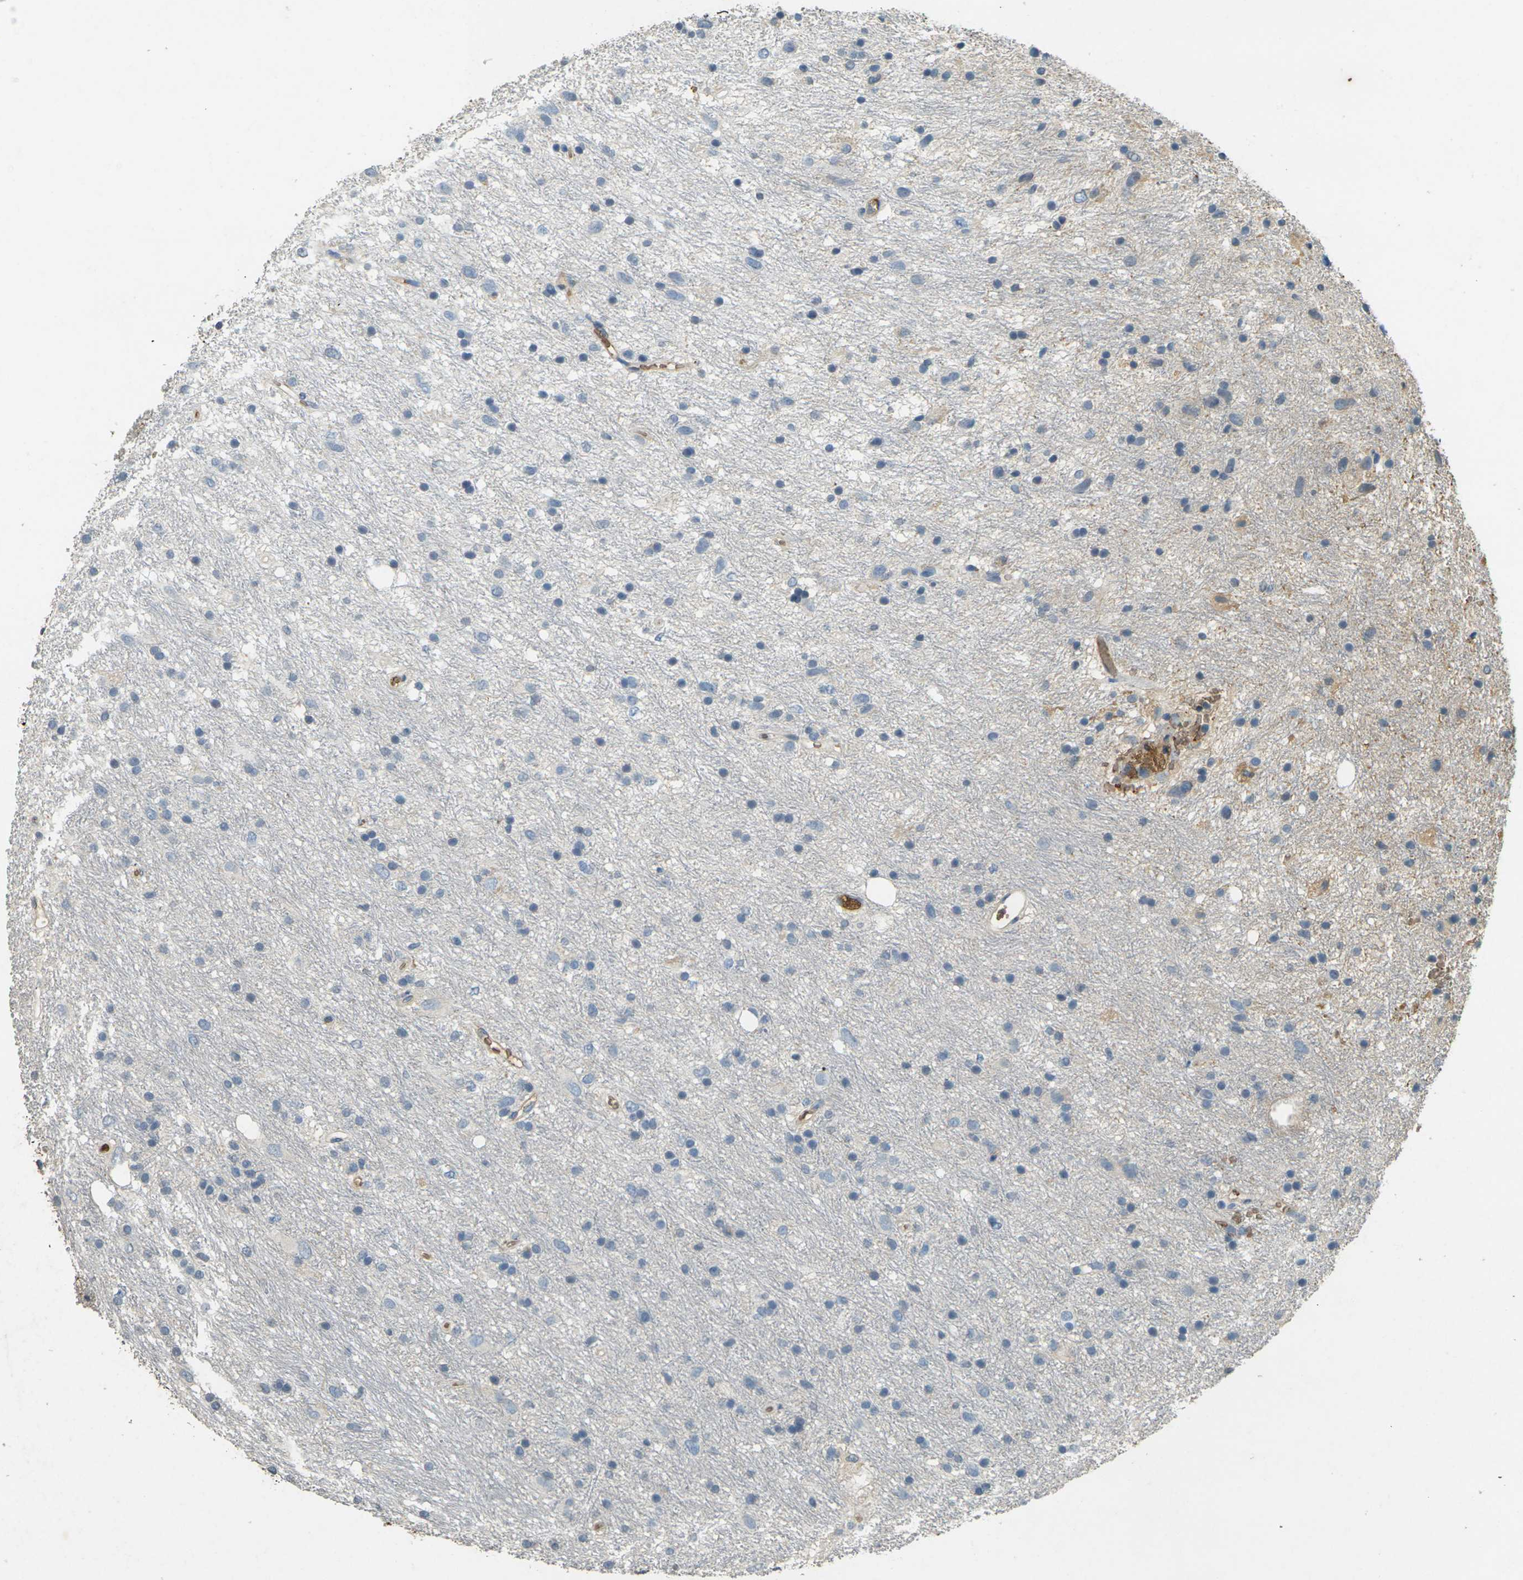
{"staining": {"intensity": "negative", "quantity": "none", "location": "none"}, "tissue": "glioma", "cell_type": "Tumor cells", "image_type": "cancer", "snomed": [{"axis": "morphology", "description": "Glioma, malignant, Low grade"}, {"axis": "topography", "description": "Brain"}], "caption": "IHC histopathology image of human glioma stained for a protein (brown), which exhibits no staining in tumor cells.", "gene": "HBB", "patient": {"sex": "male", "age": 77}}